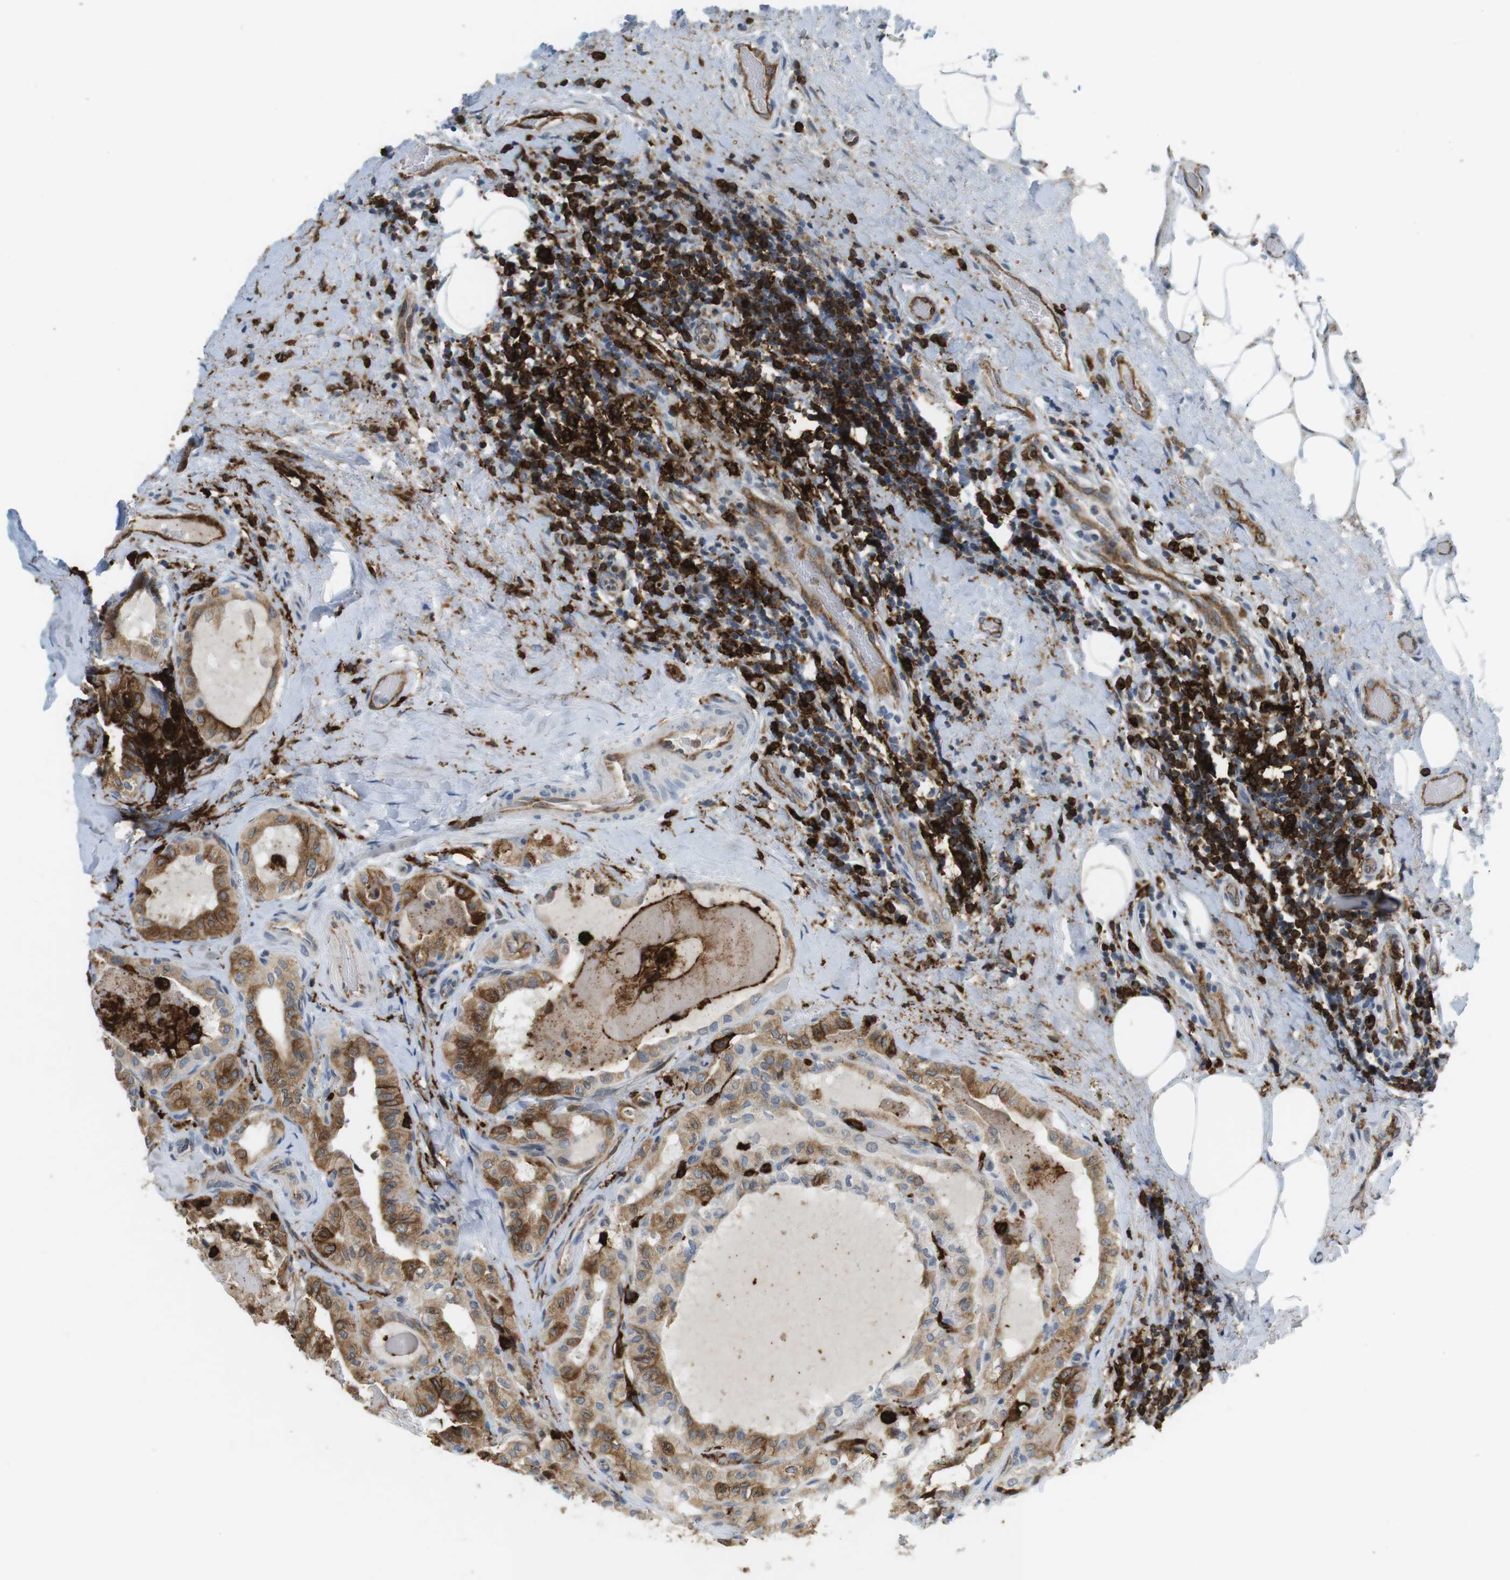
{"staining": {"intensity": "strong", "quantity": ">75%", "location": "cytoplasmic/membranous,nuclear"}, "tissue": "thyroid cancer", "cell_type": "Tumor cells", "image_type": "cancer", "snomed": [{"axis": "morphology", "description": "Papillary adenocarcinoma, NOS"}, {"axis": "topography", "description": "Thyroid gland"}], "caption": "IHC micrograph of human thyroid papillary adenocarcinoma stained for a protein (brown), which displays high levels of strong cytoplasmic/membranous and nuclear positivity in about >75% of tumor cells.", "gene": "HLA-DRA", "patient": {"sex": "male", "age": 77}}